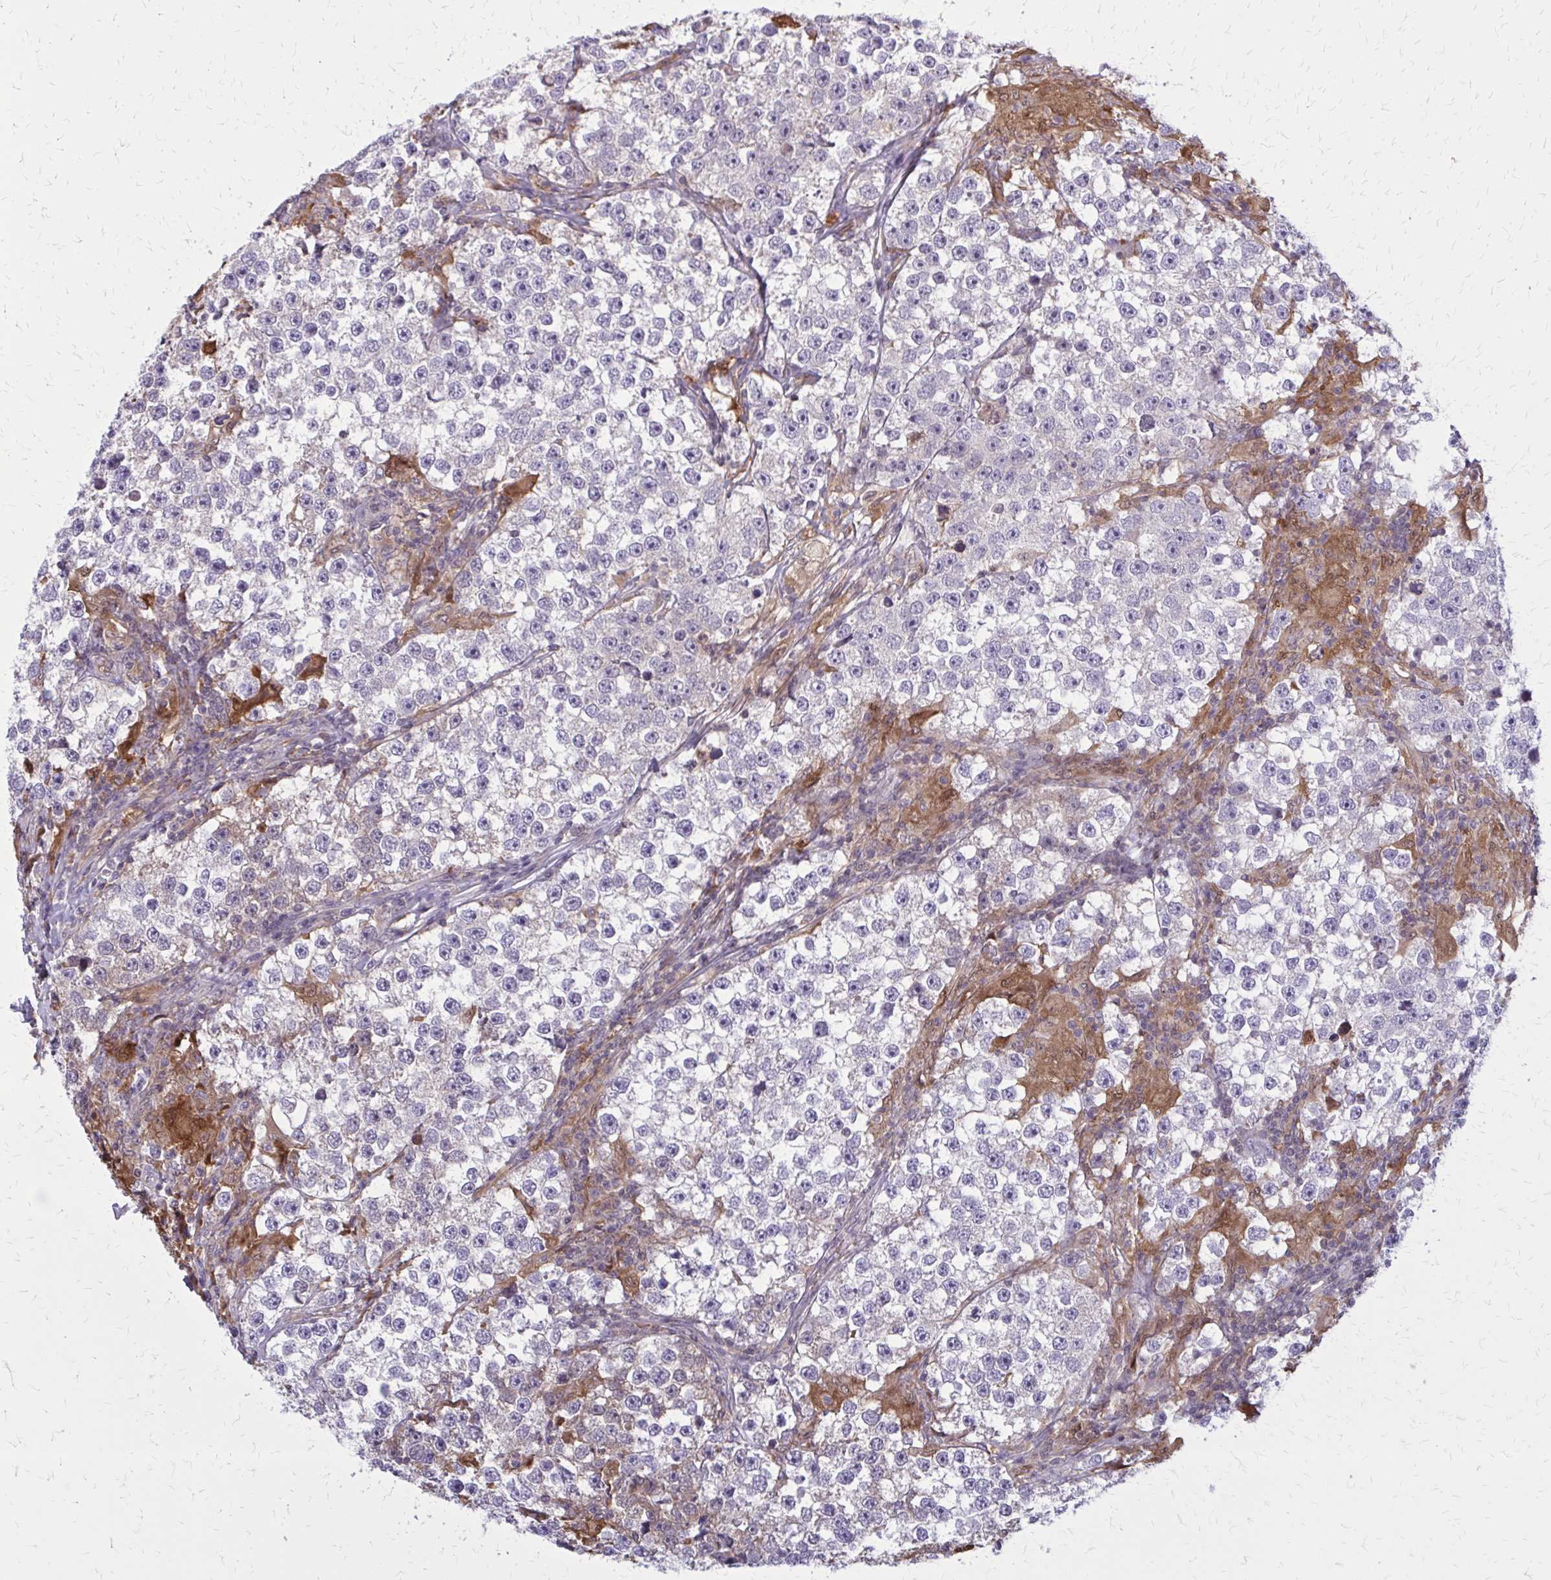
{"staining": {"intensity": "negative", "quantity": "none", "location": "none"}, "tissue": "testis cancer", "cell_type": "Tumor cells", "image_type": "cancer", "snomed": [{"axis": "morphology", "description": "Seminoma, NOS"}, {"axis": "topography", "description": "Testis"}], "caption": "Tumor cells are negative for brown protein staining in seminoma (testis).", "gene": "DBI", "patient": {"sex": "male", "age": 46}}